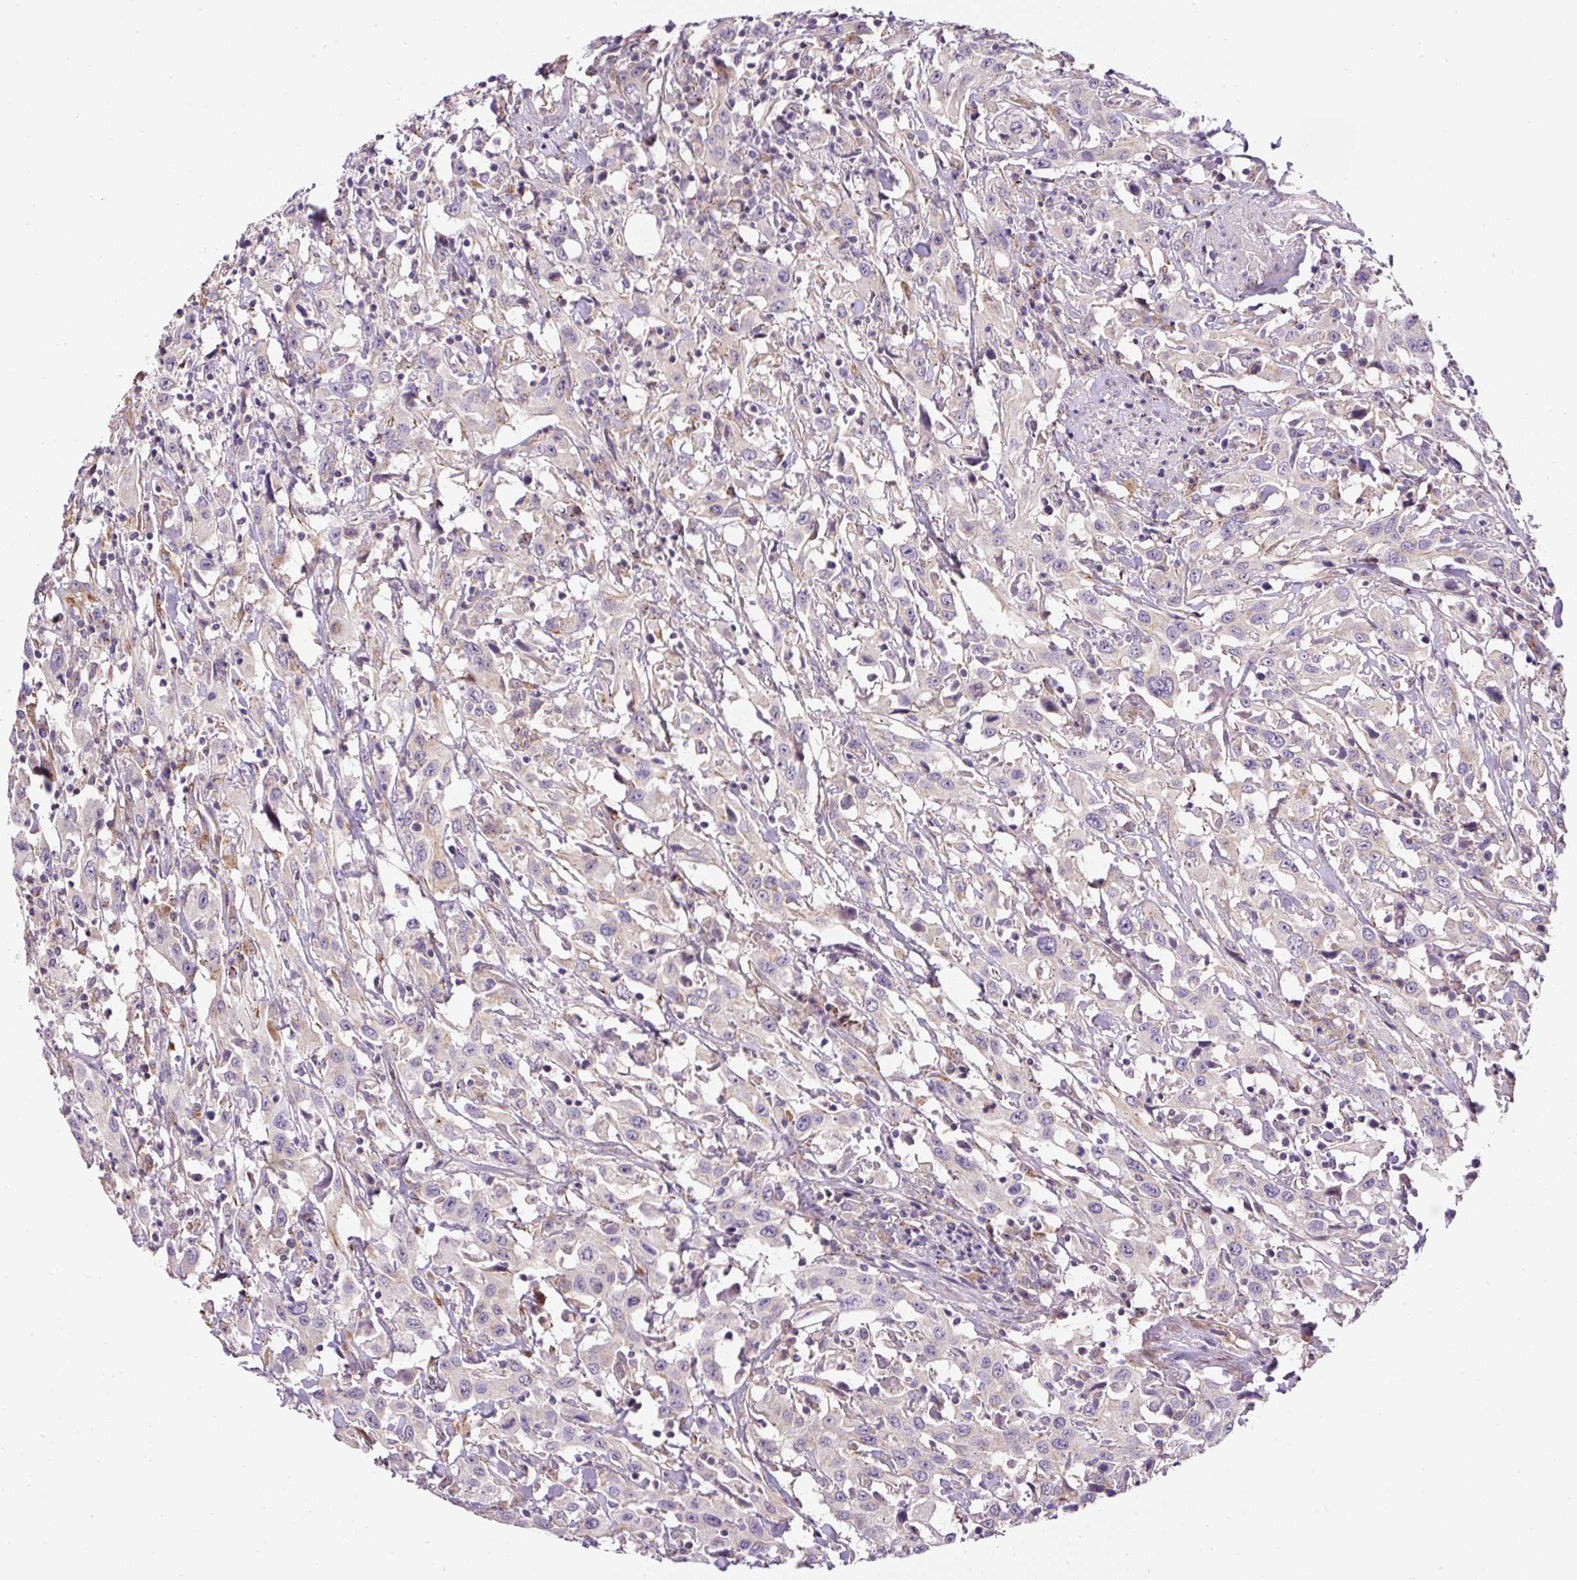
{"staining": {"intensity": "negative", "quantity": "none", "location": "none"}, "tissue": "urothelial cancer", "cell_type": "Tumor cells", "image_type": "cancer", "snomed": [{"axis": "morphology", "description": "Urothelial carcinoma, High grade"}, {"axis": "topography", "description": "Urinary bladder"}], "caption": "Urothelial carcinoma (high-grade) was stained to show a protein in brown. There is no significant positivity in tumor cells.", "gene": "RNF170", "patient": {"sex": "male", "age": 61}}